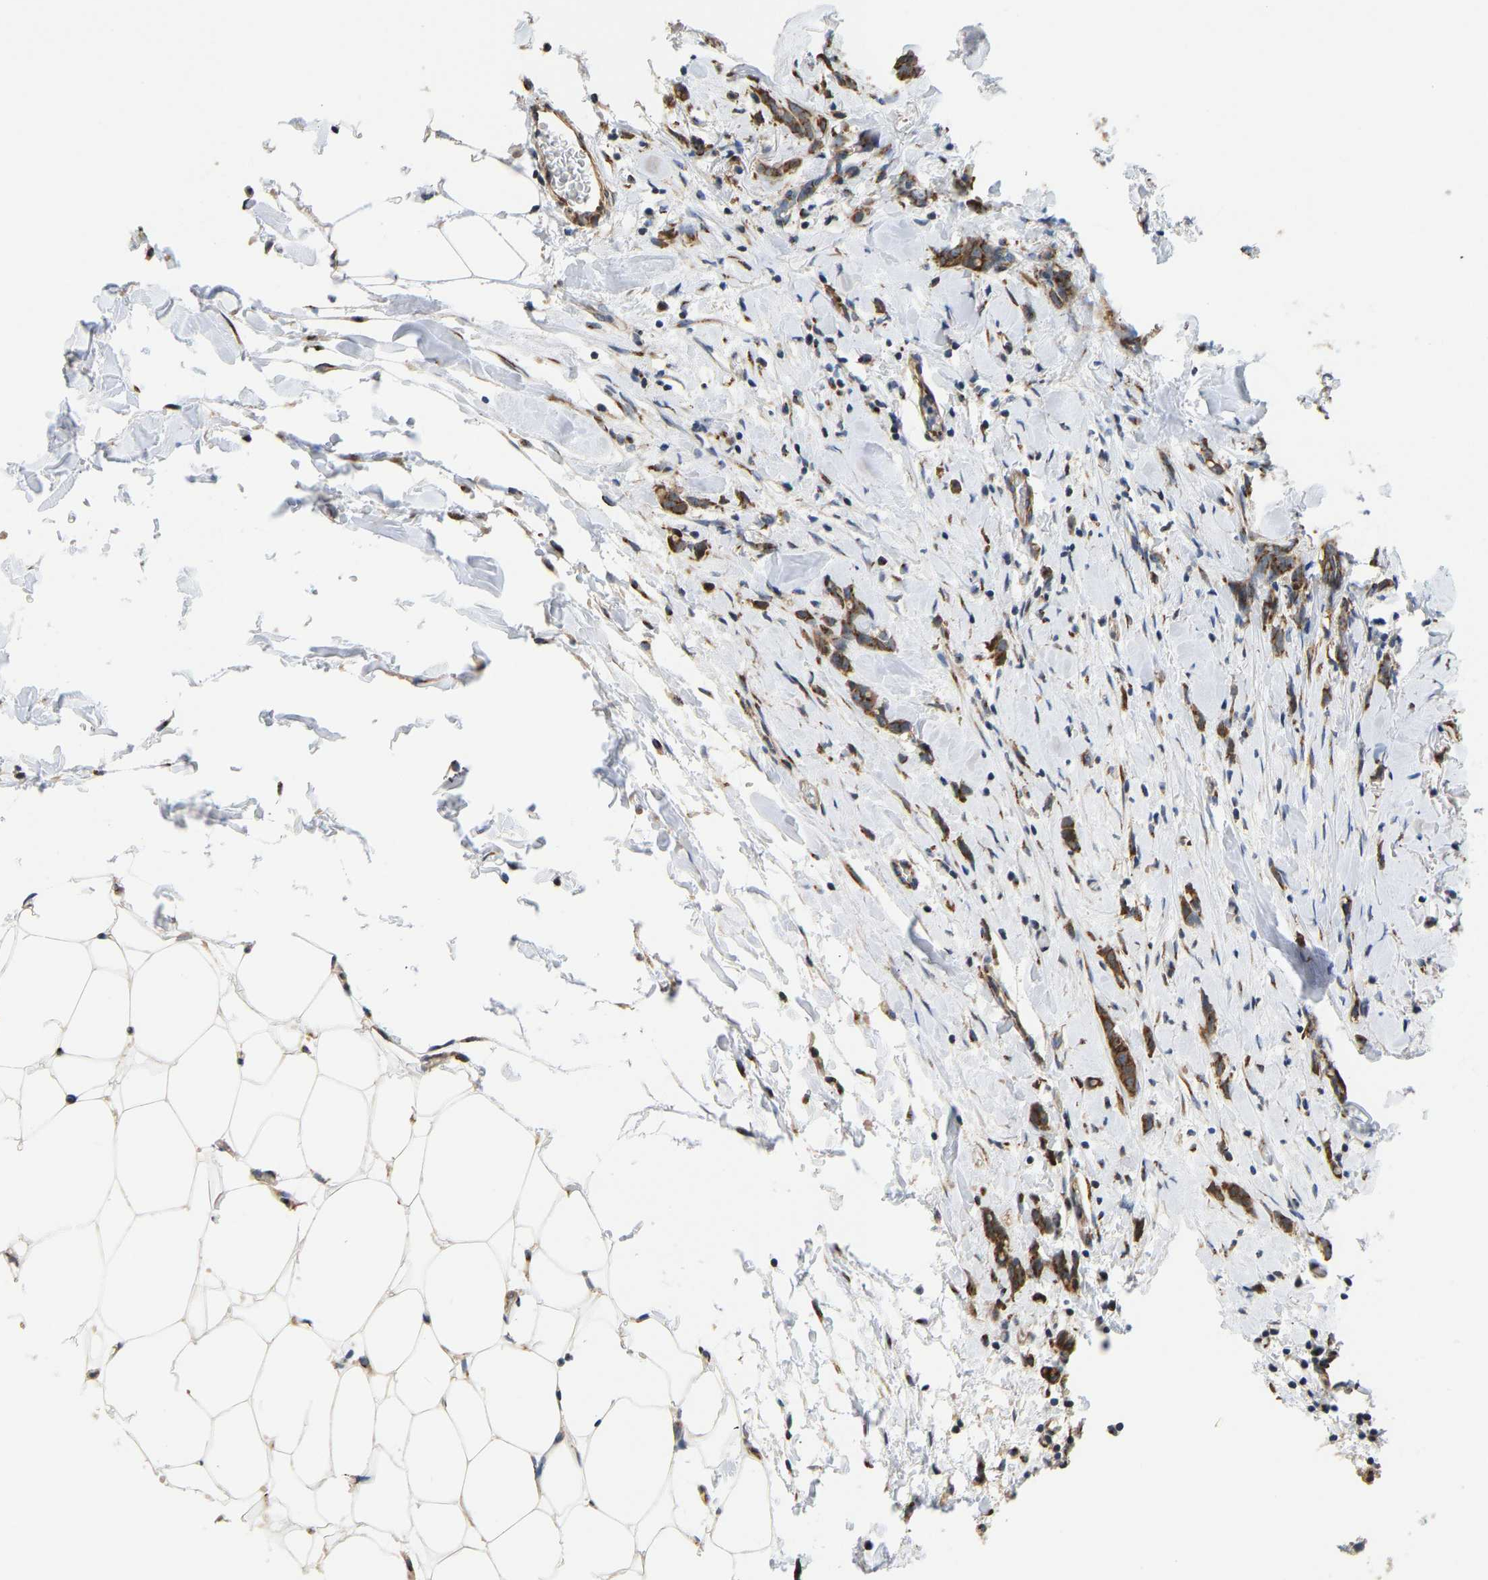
{"staining": {"intensity": "moderate", "quantity": ">75%", "location": "cytoplasmic/membranous"}, "tissue": "breast cancer", "cell_type": "Tumor cells", "image_type": "cancer", "snomed": [{"axis": "morphology", "description": "Lobular carcinoma, in situ"}, {"axis": "morphology", "description": "Lobular carcinoma"}, {"axis": "topography", "description": "Breast"}], "caption": "This is a photomicrograph of IHC staining of breast lobular carcinoma in situ, which shows moderate positivity in the cytoplasmic/membranous of tumor cells.", "gene": "YIPF4", "patient": {"sex": "female", "age": 41}}